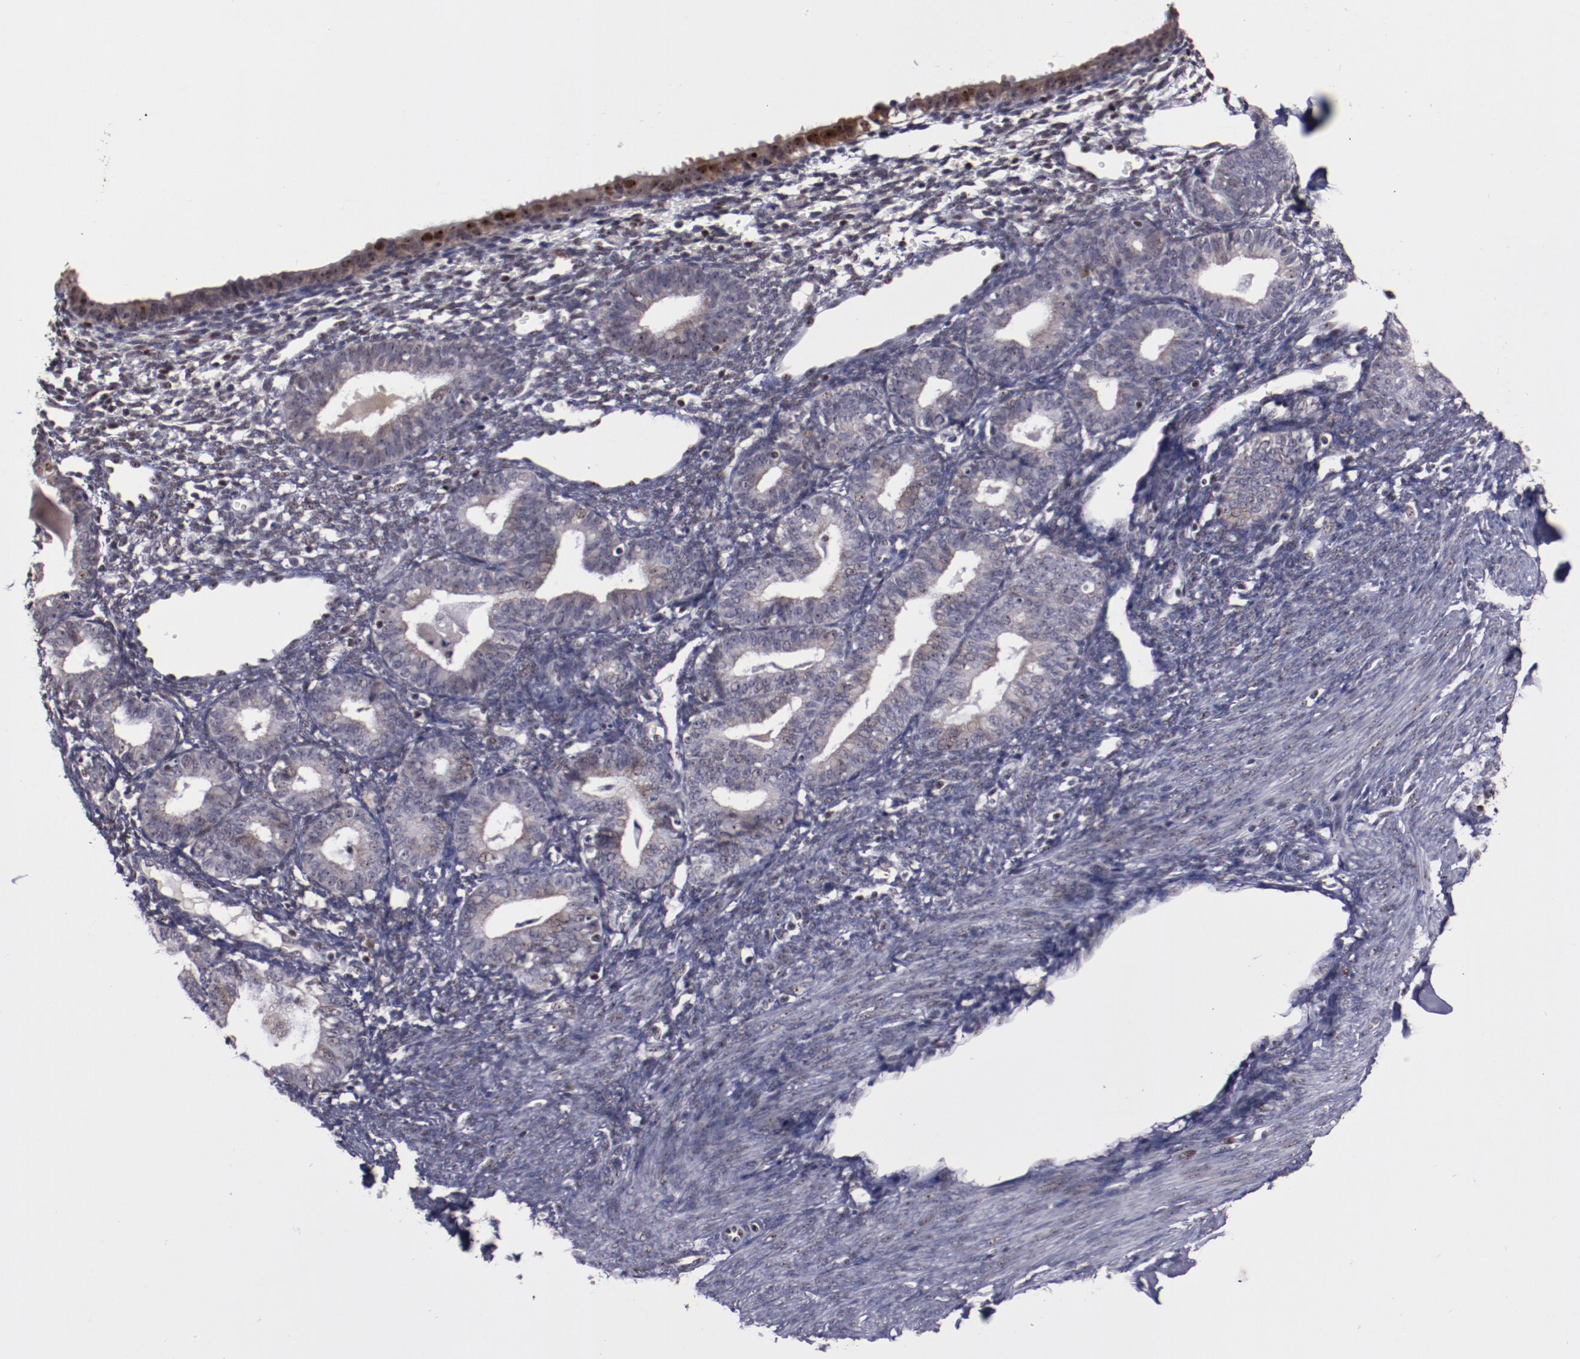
{"staining": {"intensity": "weak", "quantity": "25%-75%", "location": "nuclear"}, "tissue": "endometrium", "cell_type": "Cells in endometrial stroma", "image_type": "normal", "snomed": [{"axis": "morphology", "description": "Normal tissue, NOS"}, {"axis": "topography", "description": "Endometrium"}], "caption": "Protein staining by IHC displays weak nuclear positivity in approximately 25%-75% of cells in endometrial stroma in normal endometrium.", "gene": "DDX24", "patient": {"sex": "female", "age": 61}}